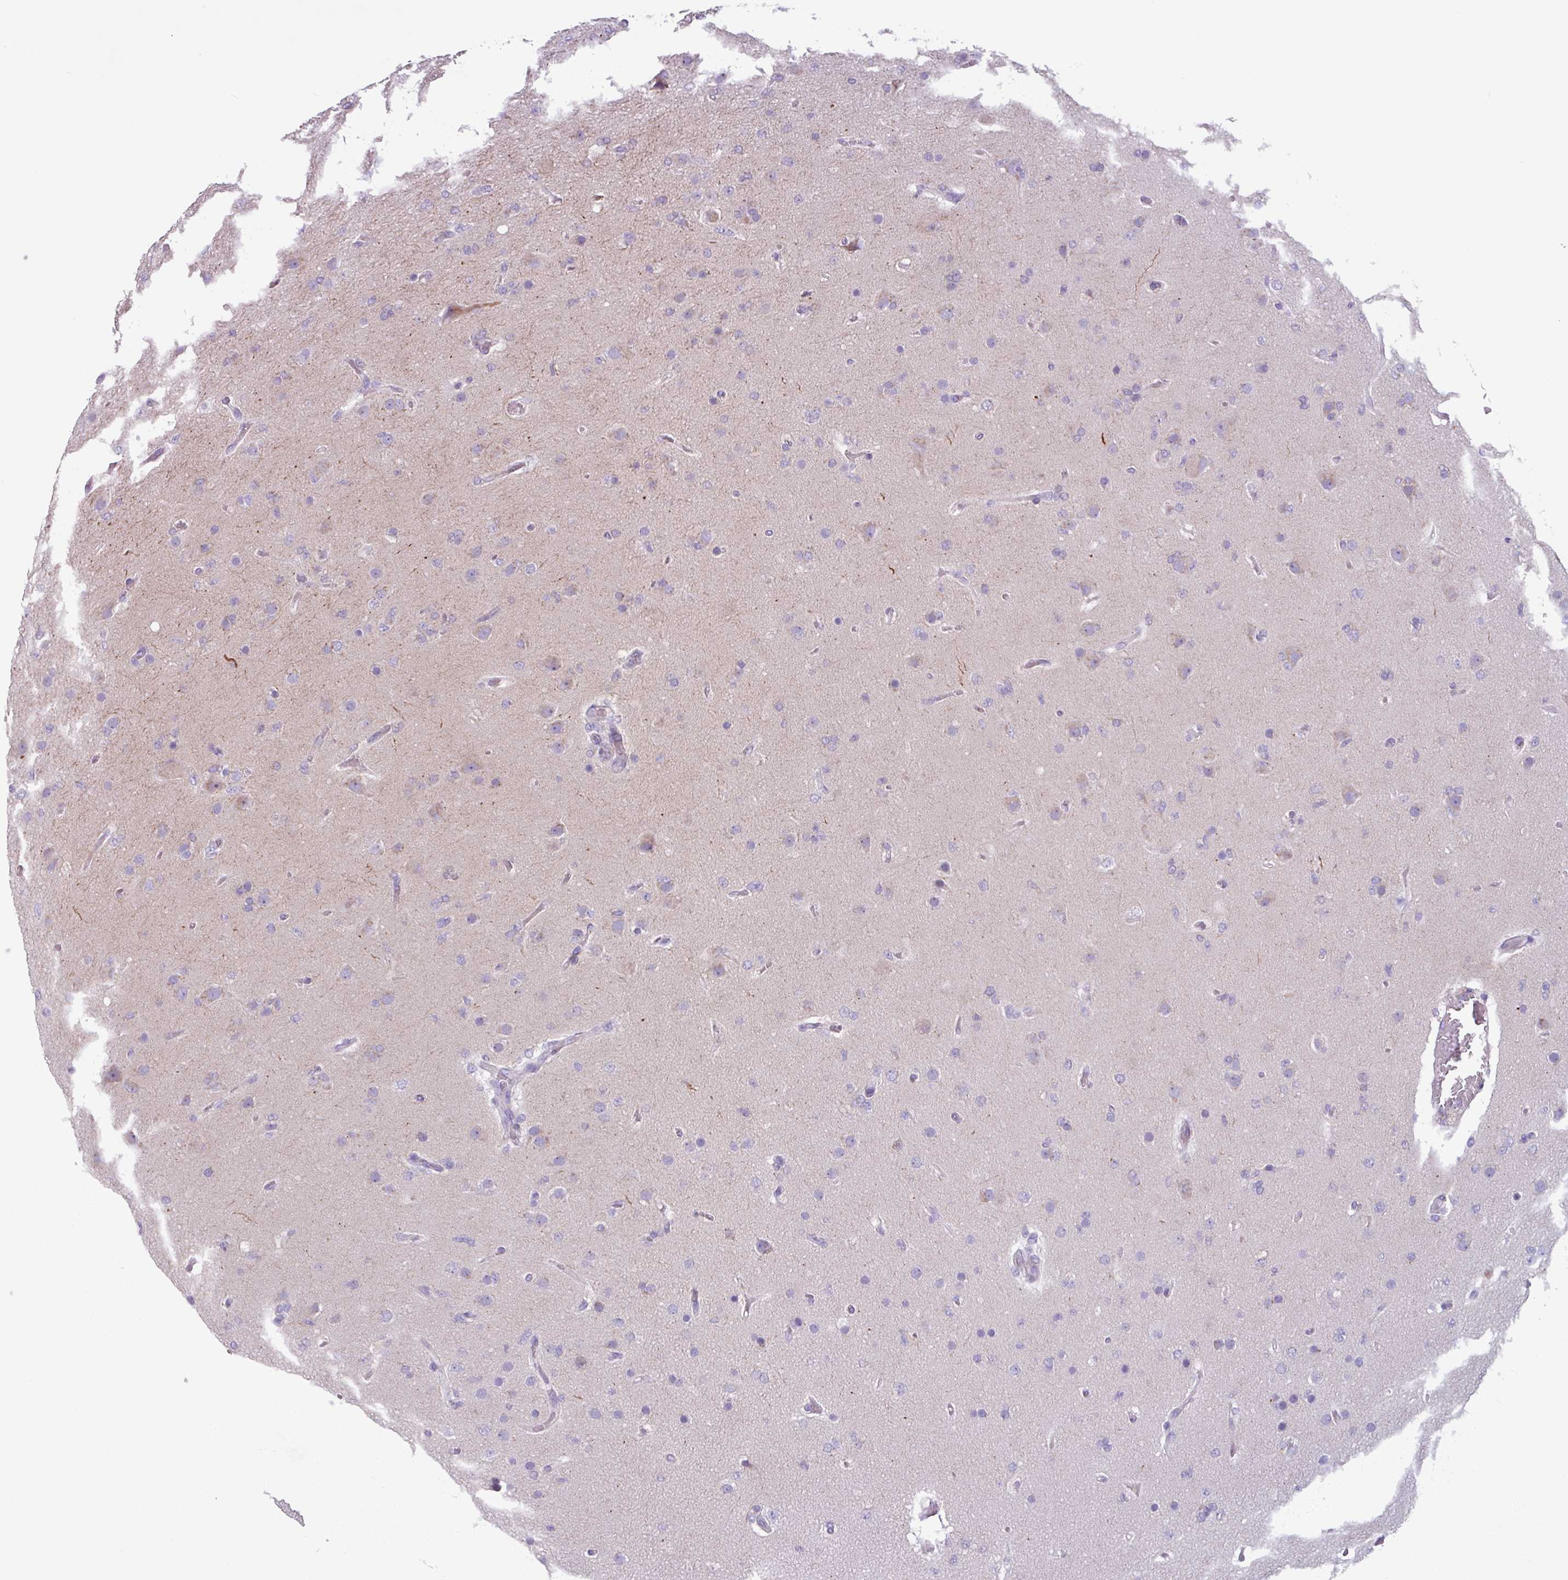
{"staining": {"intensity": "negative", "quantity": "none", "location": "none"}, "tissue": "glioma", "cell_type": "Tumor cells", "image_type": "cancer", "snomed": [{"axis": "morphology", "description": "Glioma, malignant, High grade"}, {"axis": "topography", "description": "Brain"}], "caption": "Immunohistochemical staining of glioma demonstrates no significant expression in tumor cells. (DAB immunohistochemistry (IHC) visualized using brightfield microscopy, high magnification).", "gene": "ADGRE1", "patient": {"sex": "female", "age": 74}}